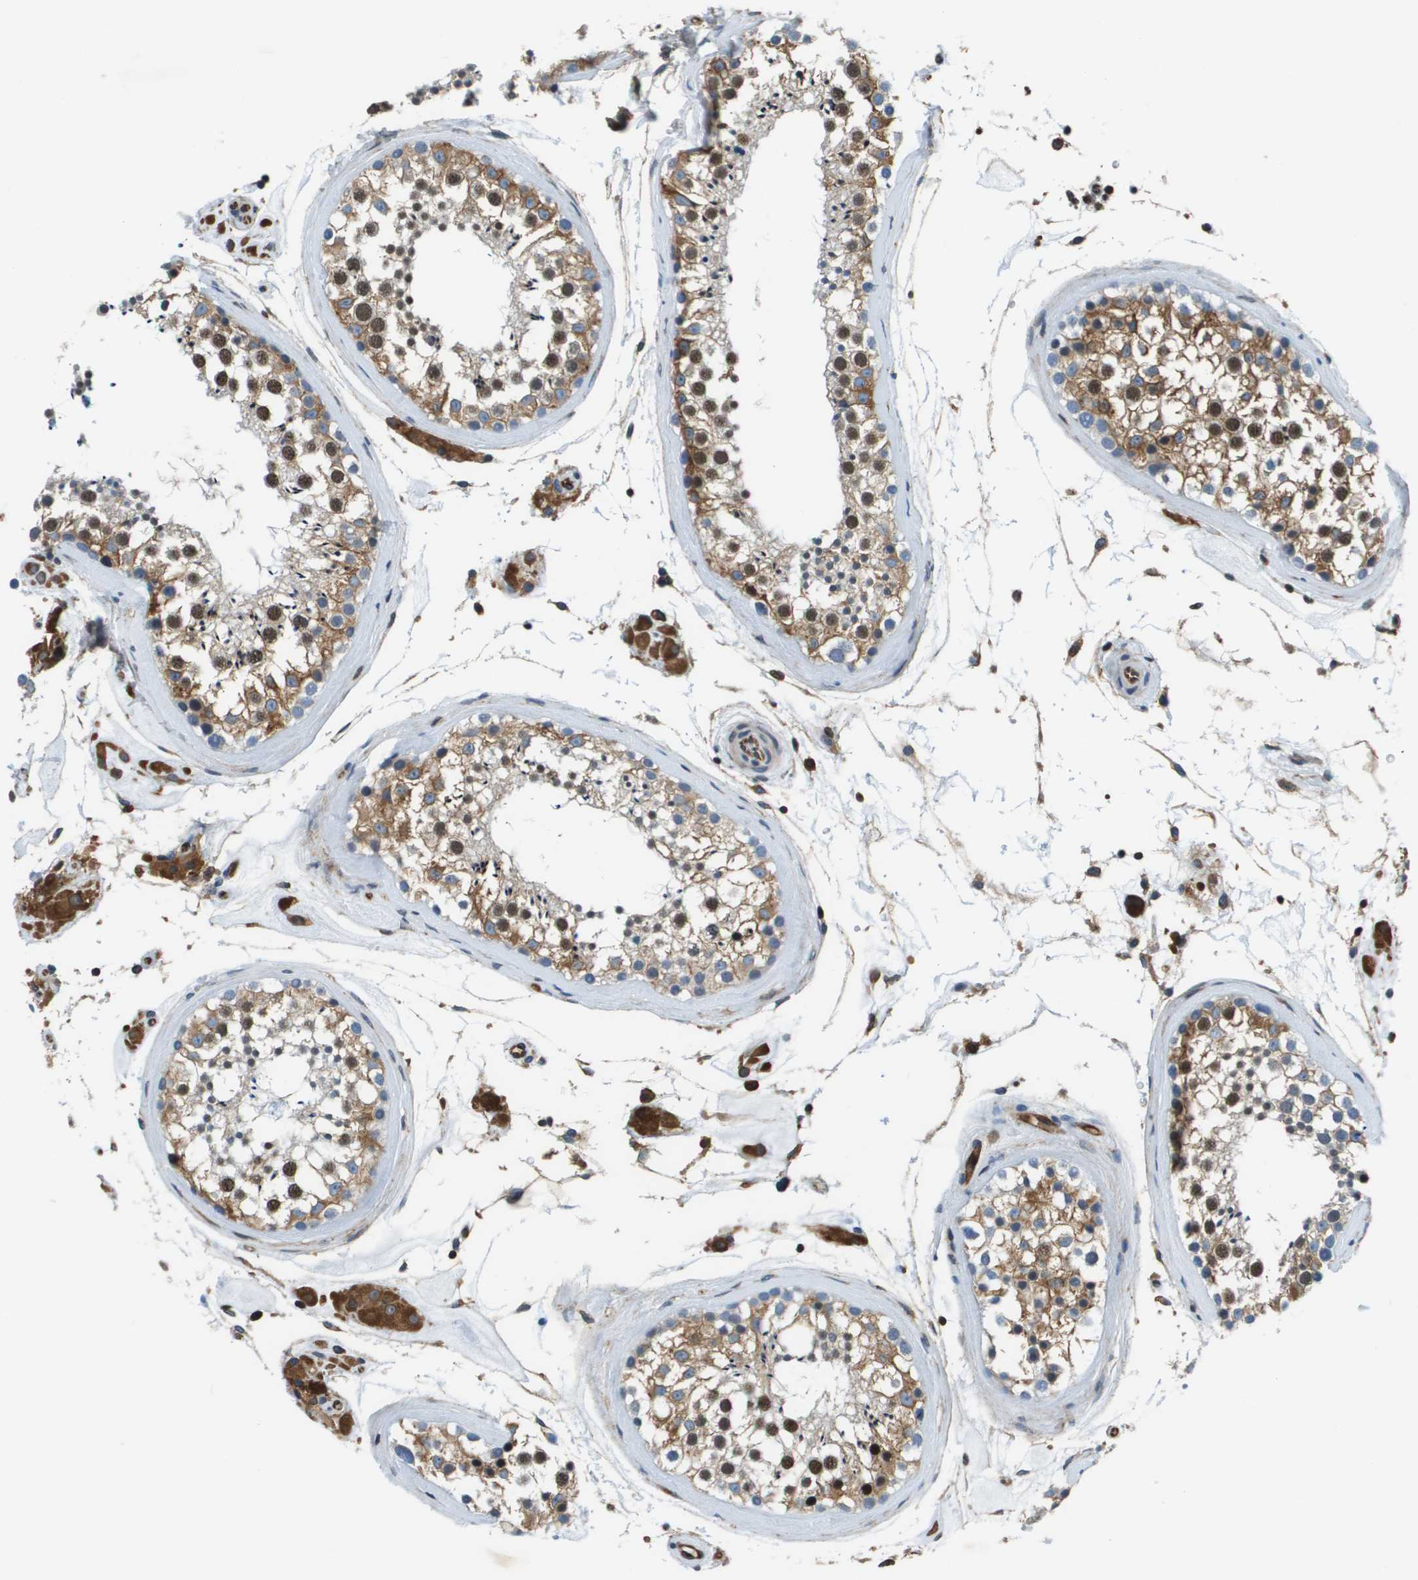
{"staining": {"intensity": "moderate", "quantity": ">75%", "location": "cytoplasmic/membranous,nuclear"}, "tissue": "testis", "cell_type": "Cells in seminiferous ducts", "image_type": "normal", "snomed": [{"axis": "morphology", "description": "Normal tissue, NOS"}, {"axis": "topography", "description": "Testis"}], "caption": "A micrograph showing moderate cytoplasmic/membranous,nuclear expression in about >75% of cells in seminiferous ducts in benign testis, as visualized by brown immunohistochemical staining.", "gene": "ESYT1", "patient": {"sex": "male", "age": 46}}